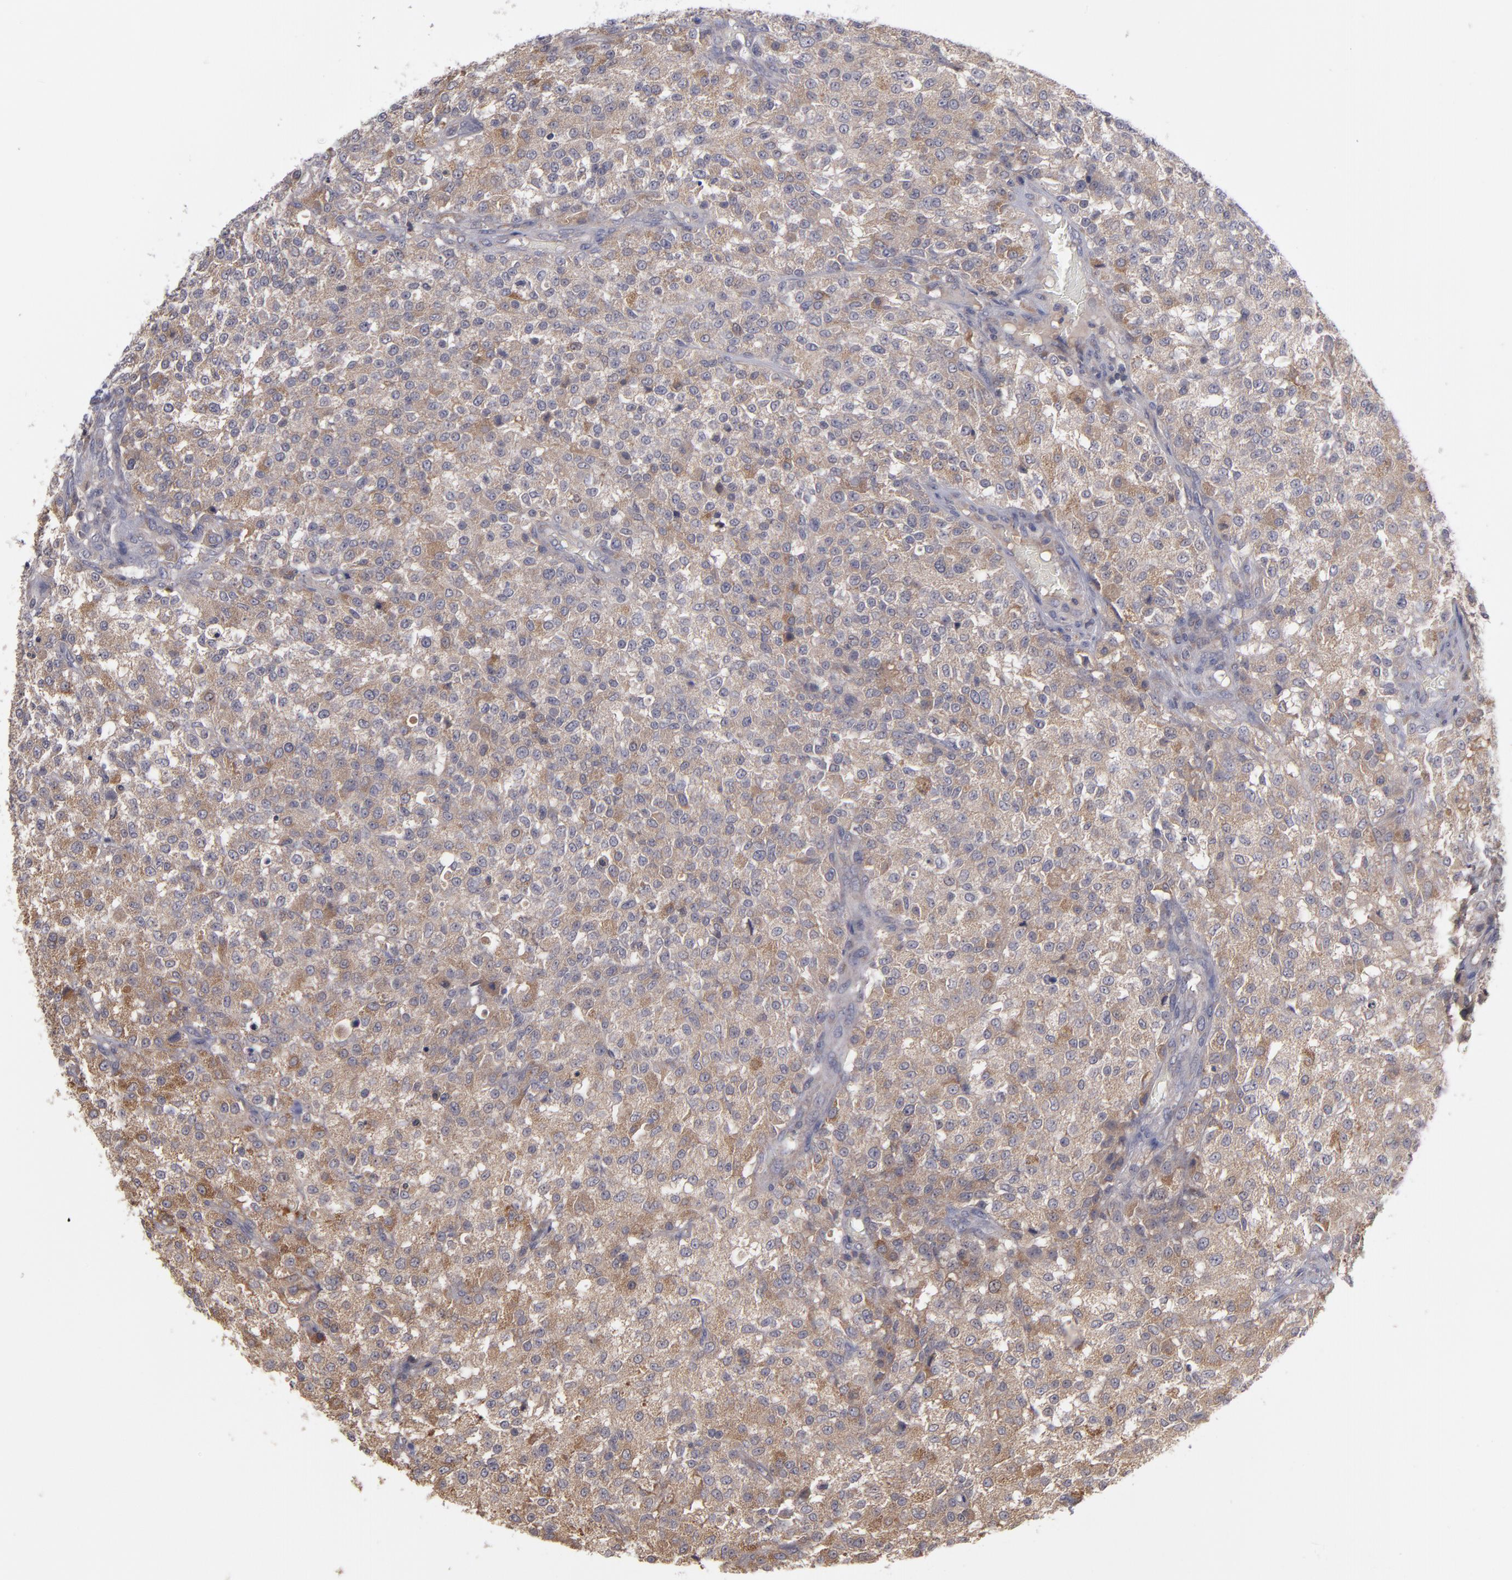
{"staining": {"intensity": "moderate", "quantity": ">75%", "location": "cytoplasmic/membranous"}, "tissue": "testis cancer", "cell_type": "Tumor cells", "image_type": "cancer", "snomed": [{"axis": "morphology", "description": "Seminoma, NOS"}, {"axis": "topography", "description": "Testis"}], "caption": "This image displays testis seminoma stained with immunohistochemistry to label a protein in brown. The cytoplasmic/membranous of tumor cells show moderate positivity for the protein. Nuclei are counter-stained blue.", "gene": "MMP11", "patient": {"sex": "male", "age": 59}}